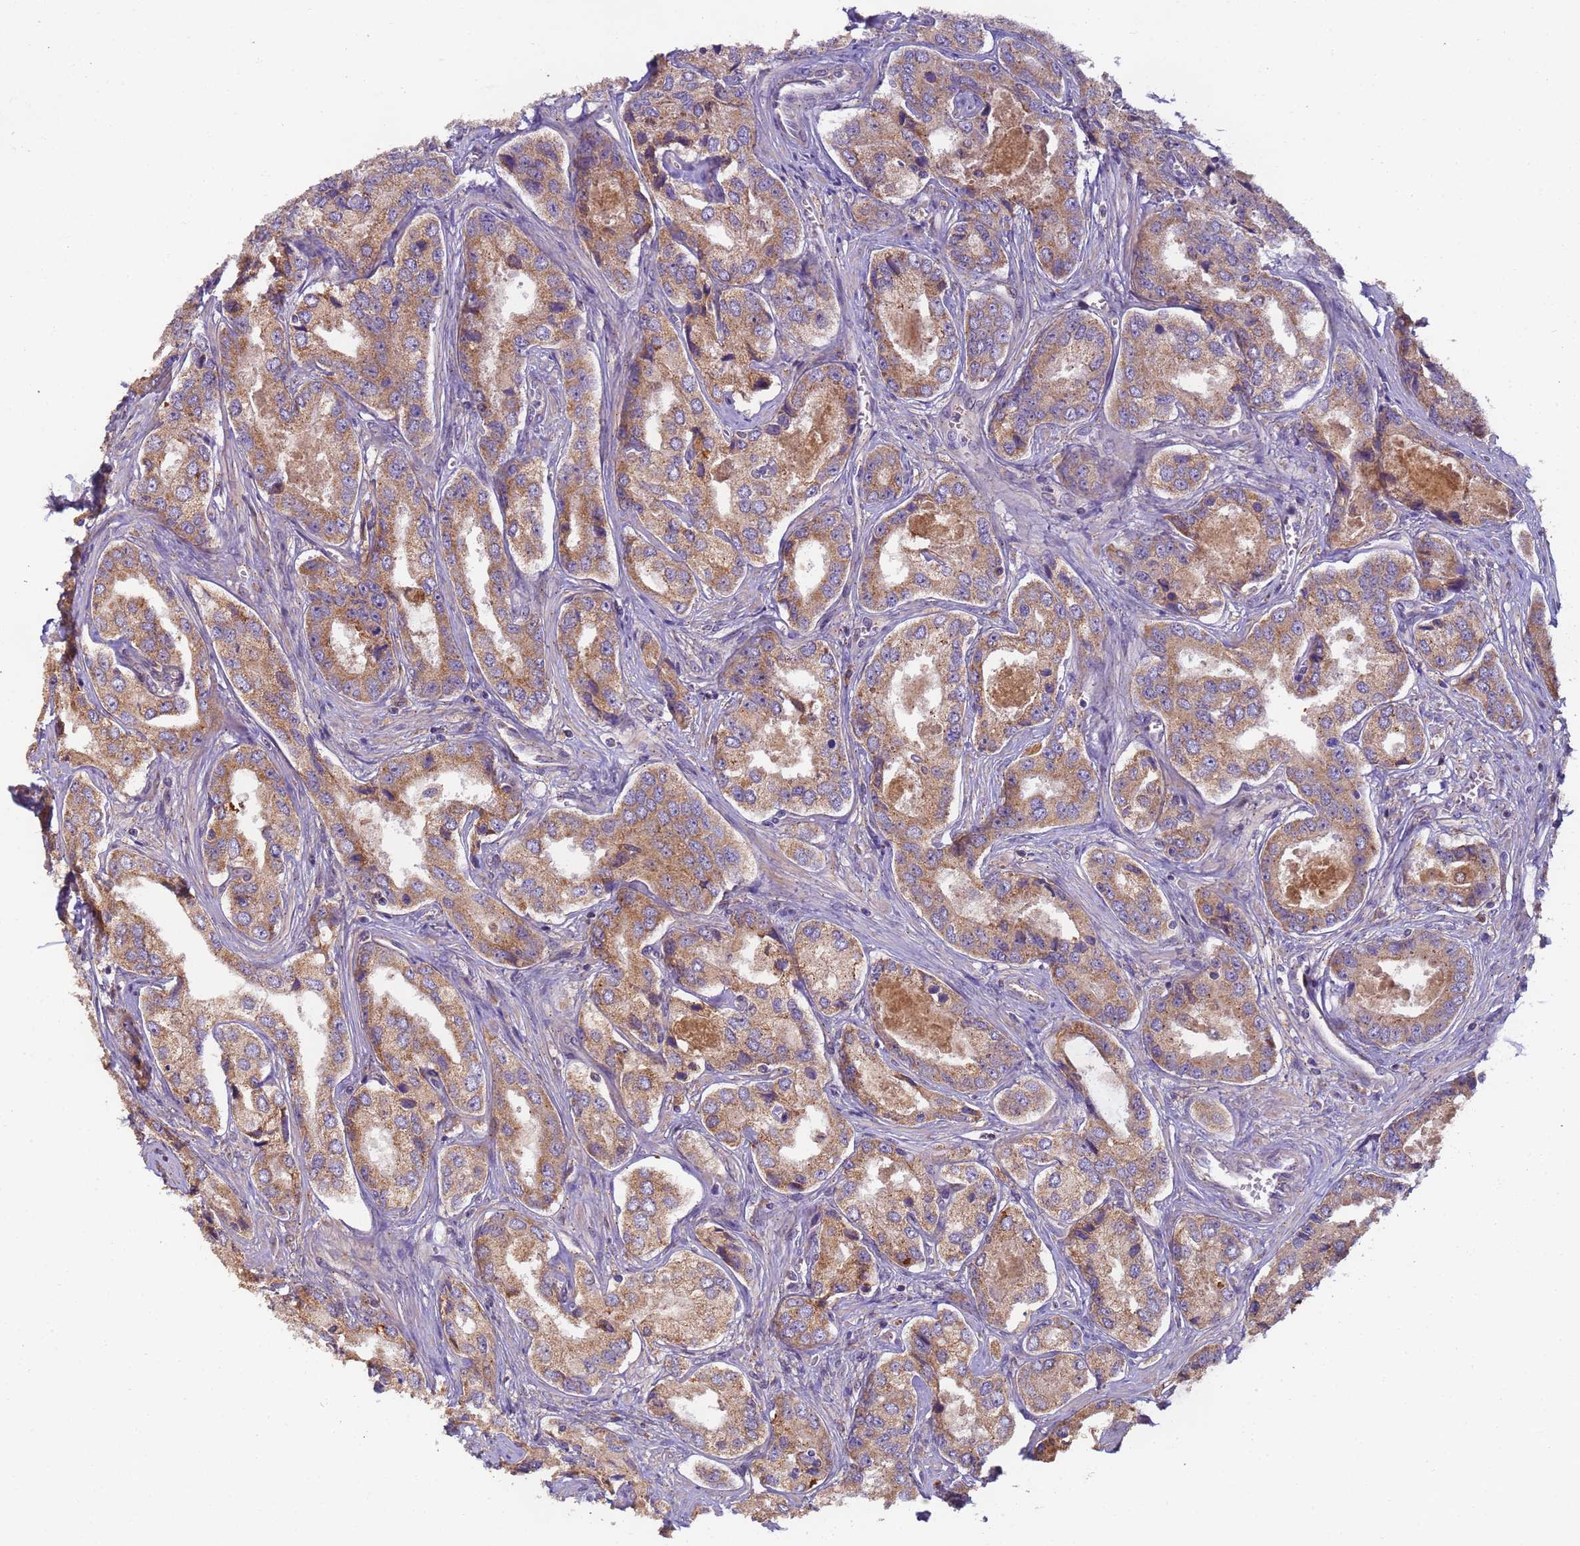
{"staining": {"intensity": "moderate", "quantity": ">75%", "location": "cytoplasmic/membranous"}, "tissue": "prostate cancer", "cell_type": "Tumor cells", "image_type": "cancer", "snomed": [{"axis": "morphology", "description": "Adenocarcinoma, Low grade"}, {"axis": "topography", "description": "Prostate"}], "caption": "Immunohistochemistry (IHC) of prostate low-grade adenocarcinoma reveals medium levels of moderate cytoplasmic/membranous positivity in approximately >75% of tumor cells.", "gene": "TIGAR", "patient": {"sex": "male", "age": 68}}